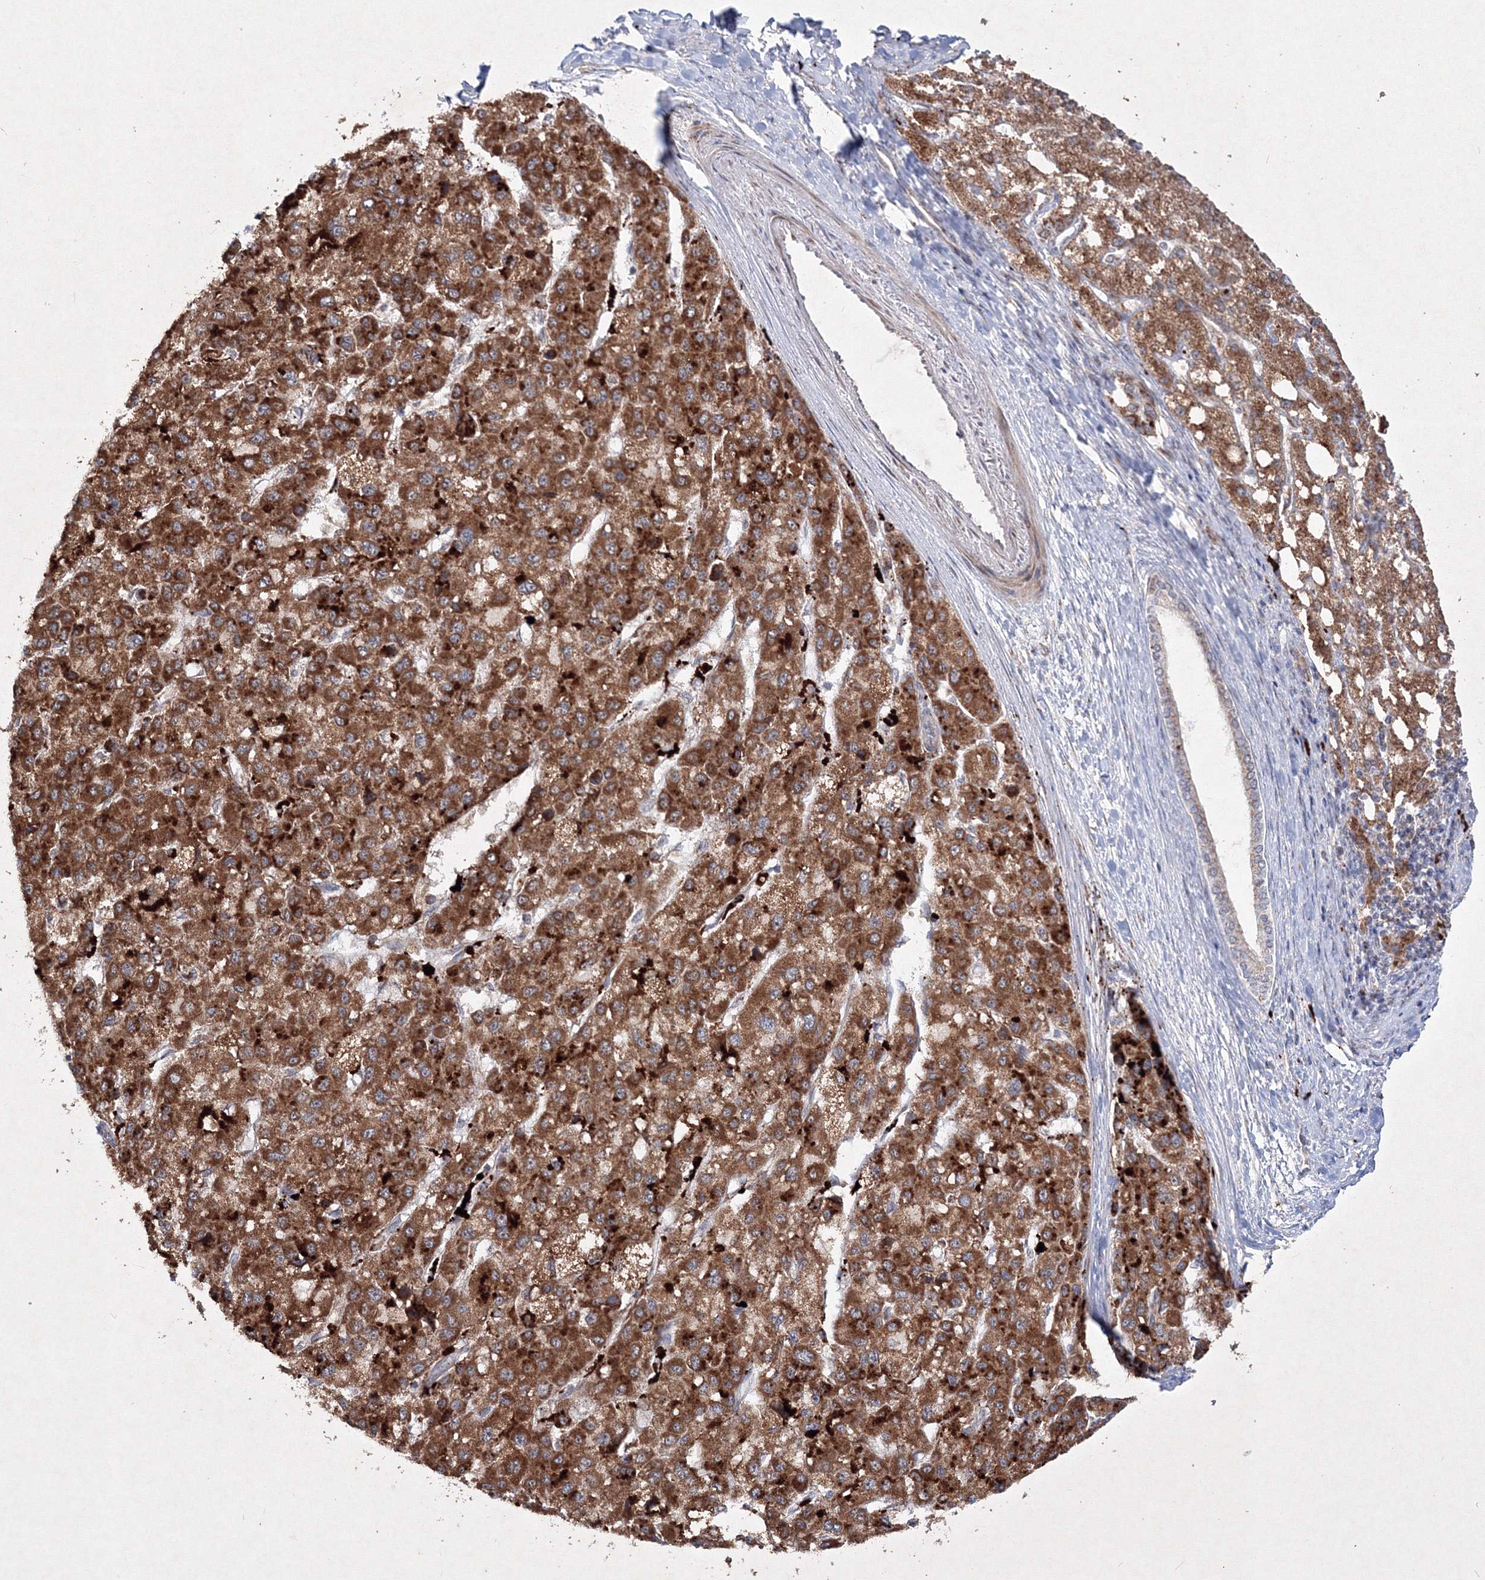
{"staining": {"intensity": "strong", "quantity": ">75%", "location": "cytoplasmic/membranous"}, "tissue": "liver cancer", "cell_type": "Tumor cells", "image_type": "cancer", "snomed": [{"axis": "morphology", "description": "Carcinoma, Hepatocellular, NOS"}, {"axis": "topography", "description": "Liver"}], "caption": "Strong cytoplasmic/membranous positivity for a protein is appreciated in approximately >75% of tumor cells of liver cancer using IHC.", "gene": "PEX13", "patient": {"sex": "male", "age": 80}}